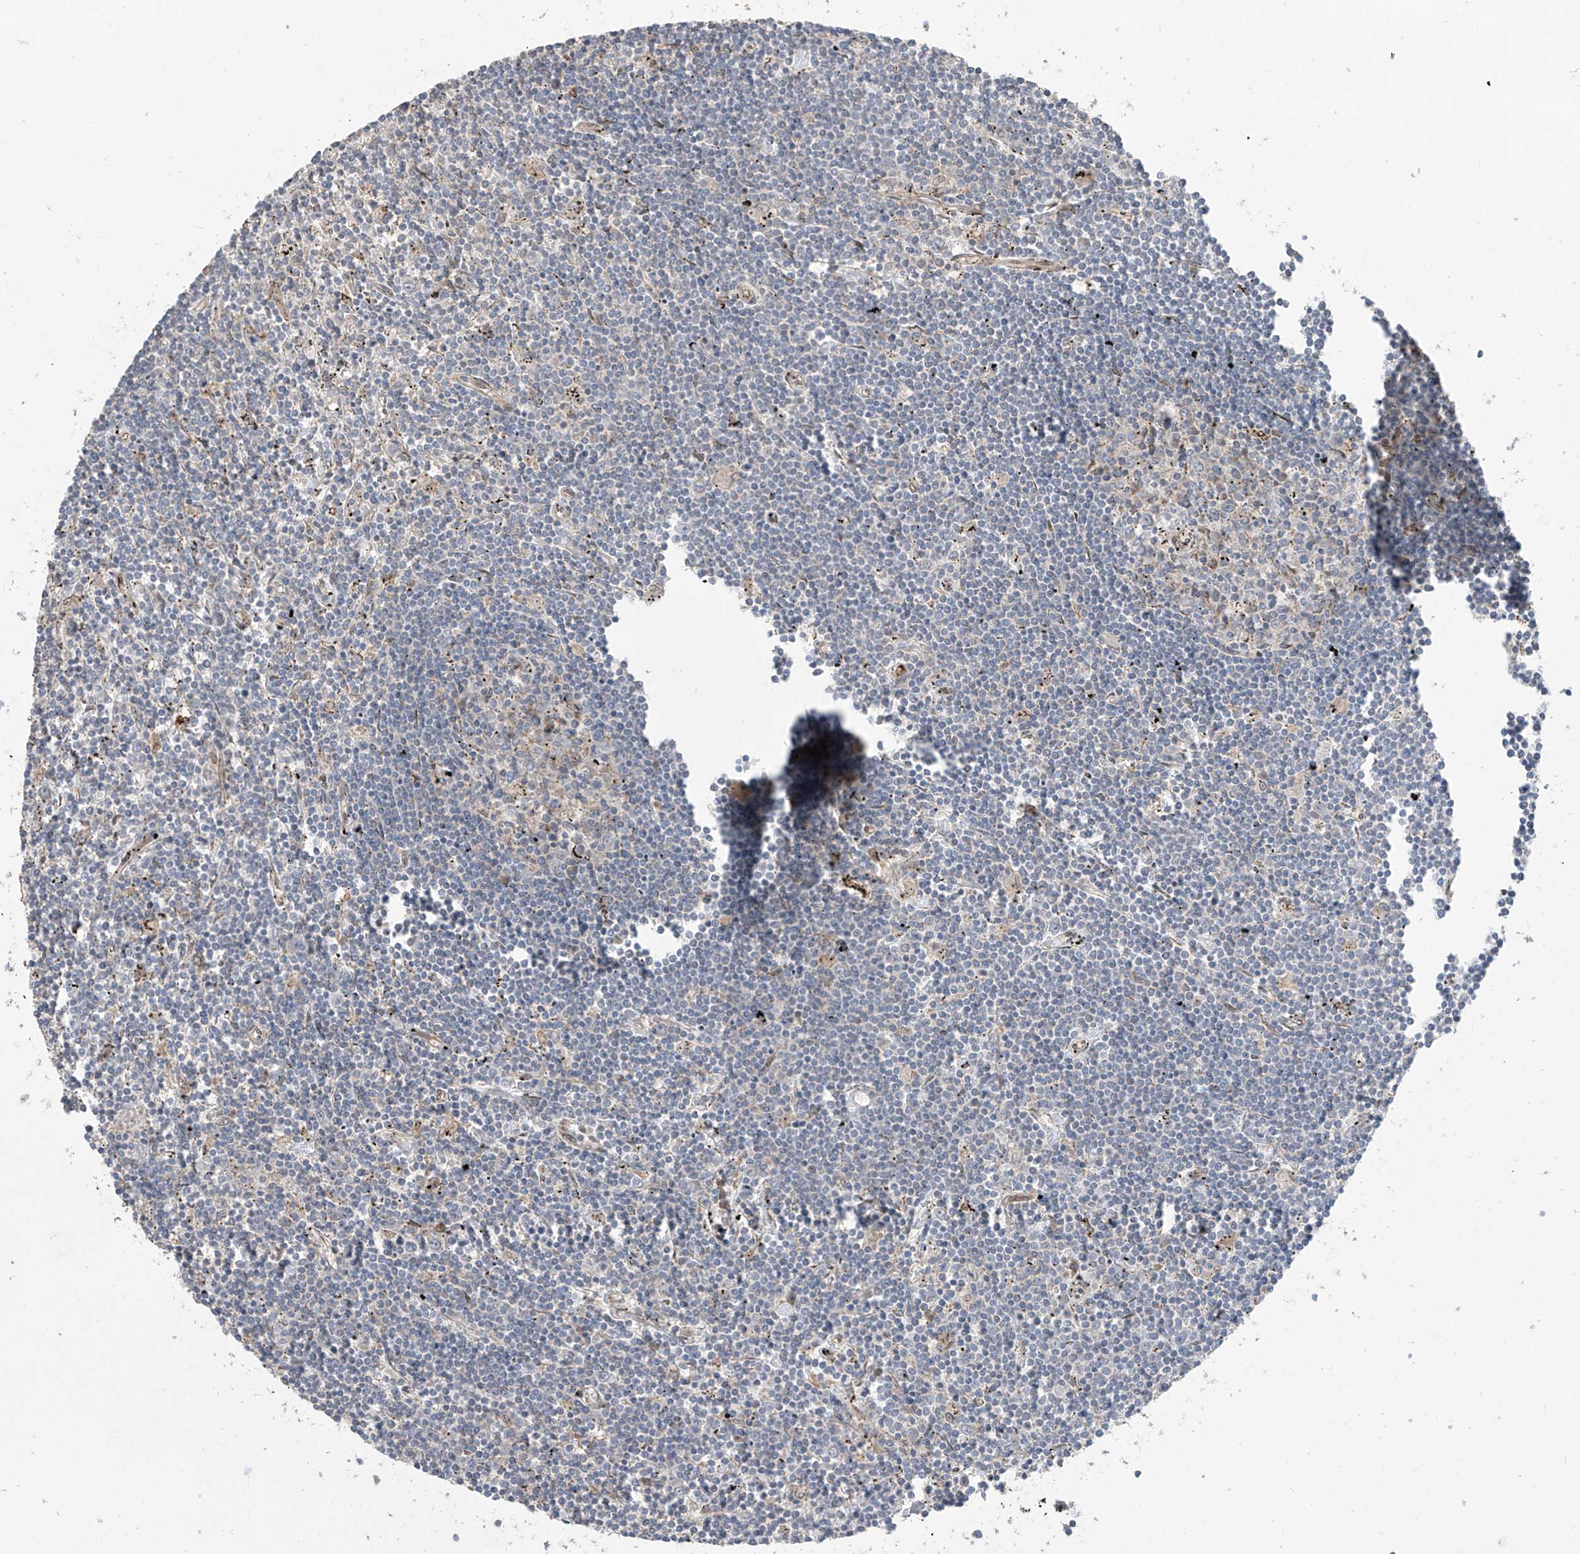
{"staining": {"intensity": "negative", "quantity": "none", "location": "none"}, "tissue": "lymphoma", "cell_type": "Tumor cells", "image_type": "cancer", "snomed": [{"axis": "morphology", "description": "Malignant lymphoma, non-Hodgkin's type, Low grade"}, {"axis": "topography", "description": "Spleen"}], "caption": "High magnification brightfield microscopy of lymphoma stained with DAB (brown) and counterstained with hematoxylin (blue): tumor cells show no significant positivity.", "gene": "ABTB1", "patient": {"sex": "male", "age": 76}}